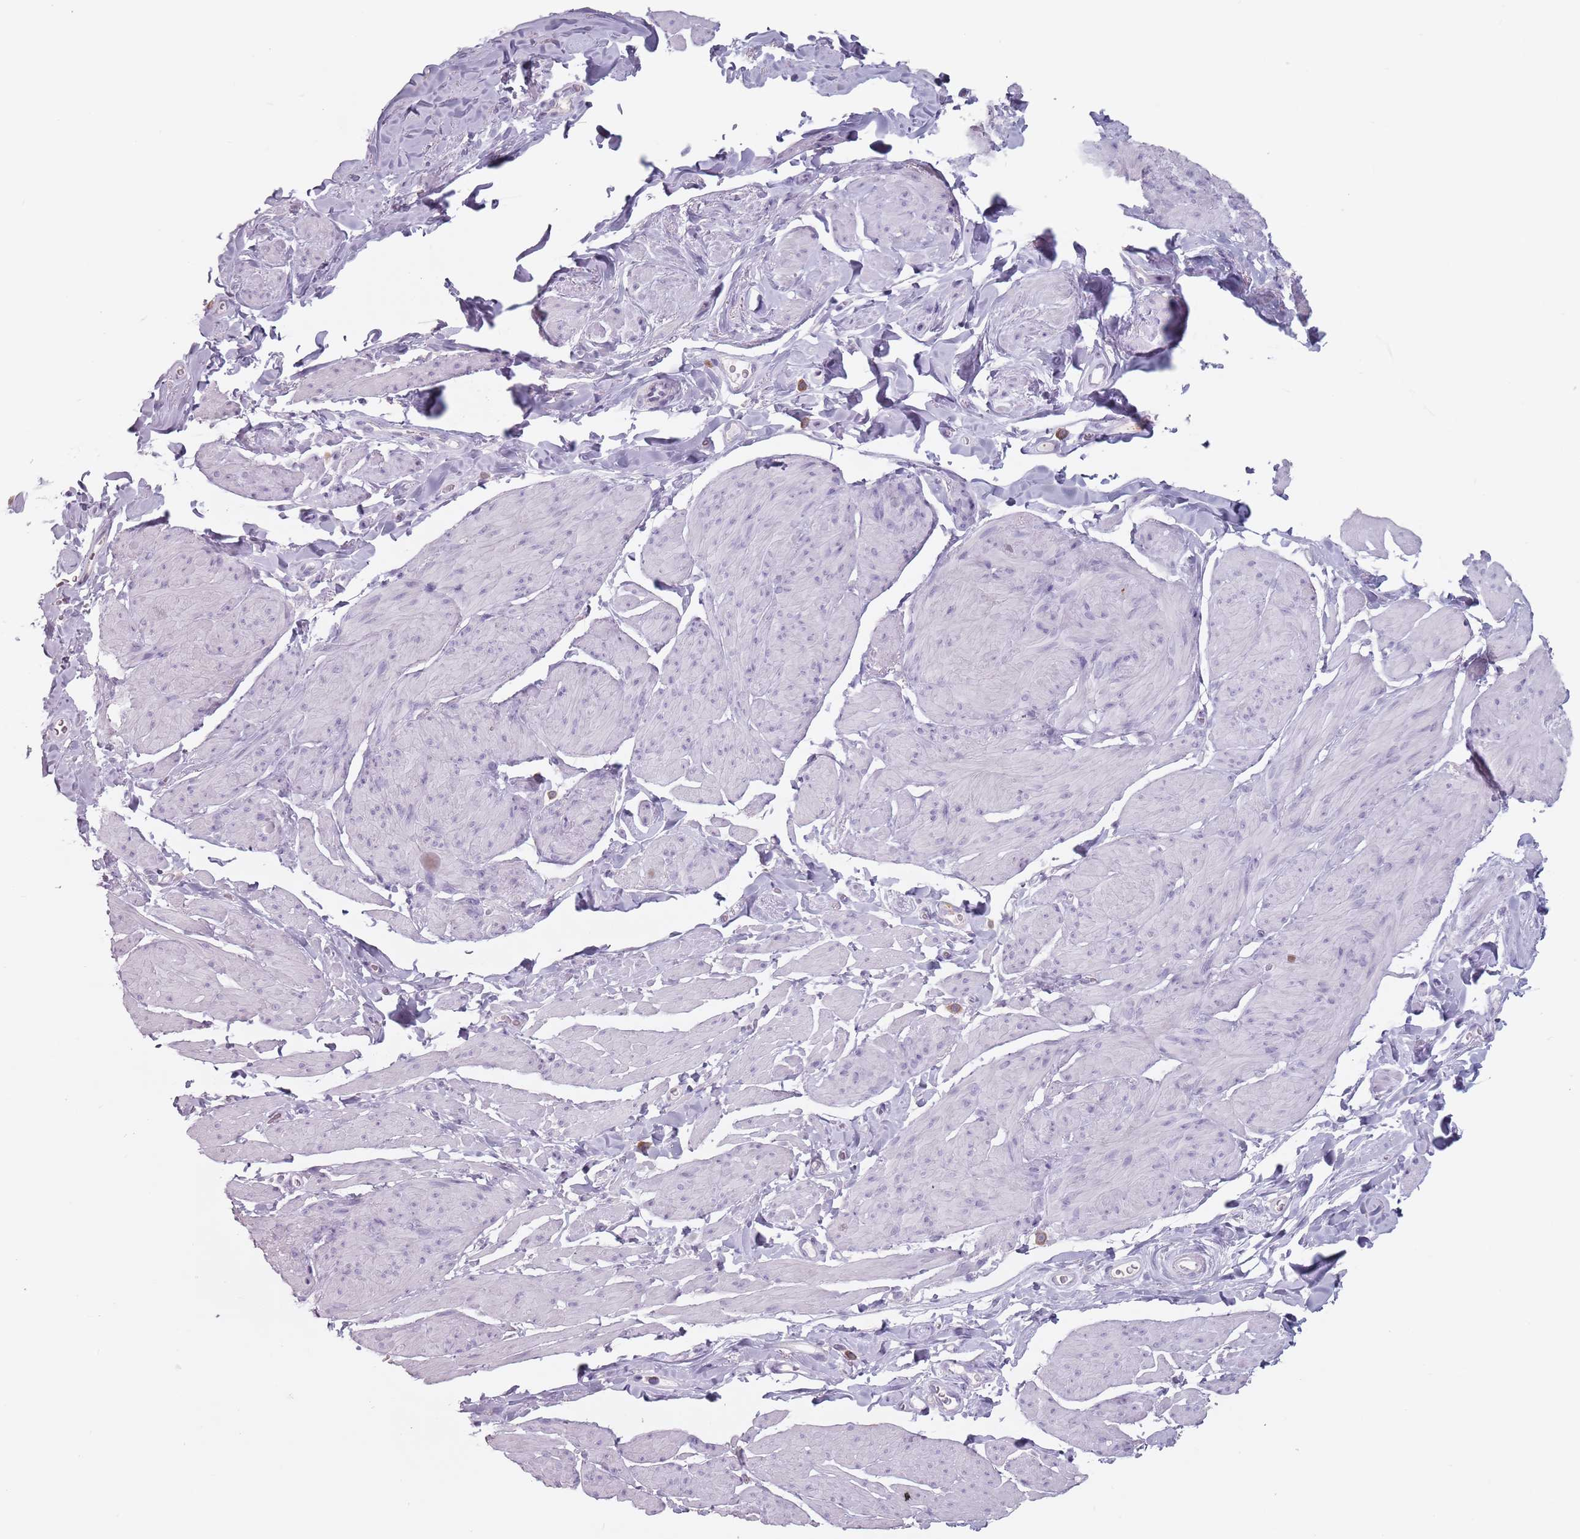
{"staining": {"intensity": "negative", "quantity": "none", "location": "none"}, "tissue": "smooth muscle", "cell_type": "Smooth muscle cells", "image_type": "normal", "snomed": [{"axis": "morphology", "description": "Normal tissue, NOS"}, {"axis": "topography", "description": "Smooth muscle"}, {"axis": "topography", "description": "Peripheral nerve tissue"}], "caption": "A photomicrograph of smooth muscle stained for a protein displays no brown staining in smooth muscle cells. (DAB (3,3'-diaminobenzidine) immunohistochemistry (IHC) visualized using brightfield microscopy, high magnification).", "gene": "ZNF584", "patient": {"sex": "male", "age": 69}}